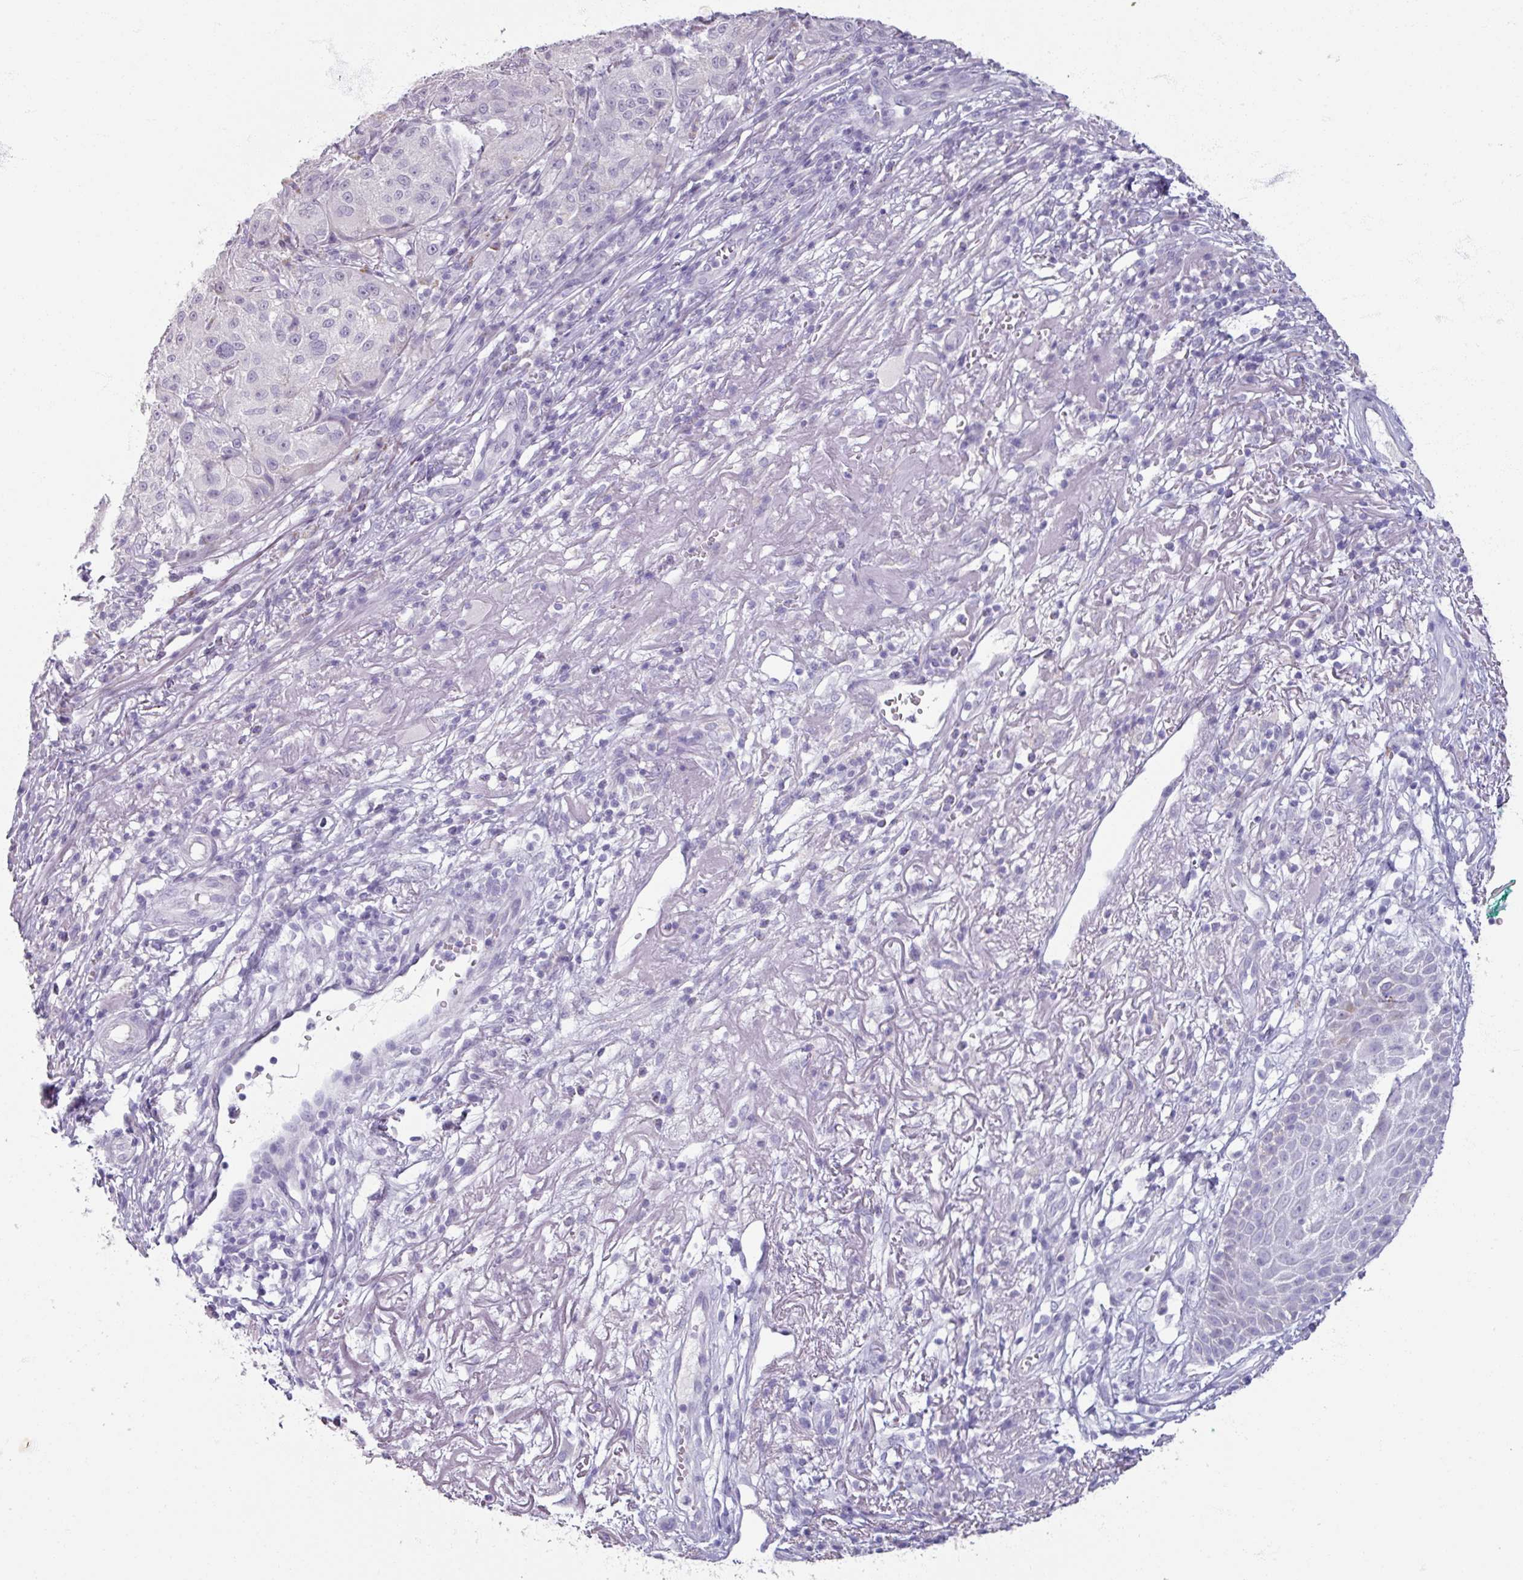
{"staining": {"intensity": "negative", "quantity": "none", "location": "none"}, "tissue": "melanoma", "cell_type": "Tumor cells", "image_type": "cancer", "snomed": [{"axis": "morphology", "description": "Necrosis, NOS"}, {"axis": "morphology", "description": "Malignant melanoma, NOS"}, {"axis": "topography", "description": "Skin"}], "caption": "Immunohistochemical staining of melanoma reveals no significant expression in tumor cells.", "gene": "TG", "patient": {"sex": "female", "age": 87}}